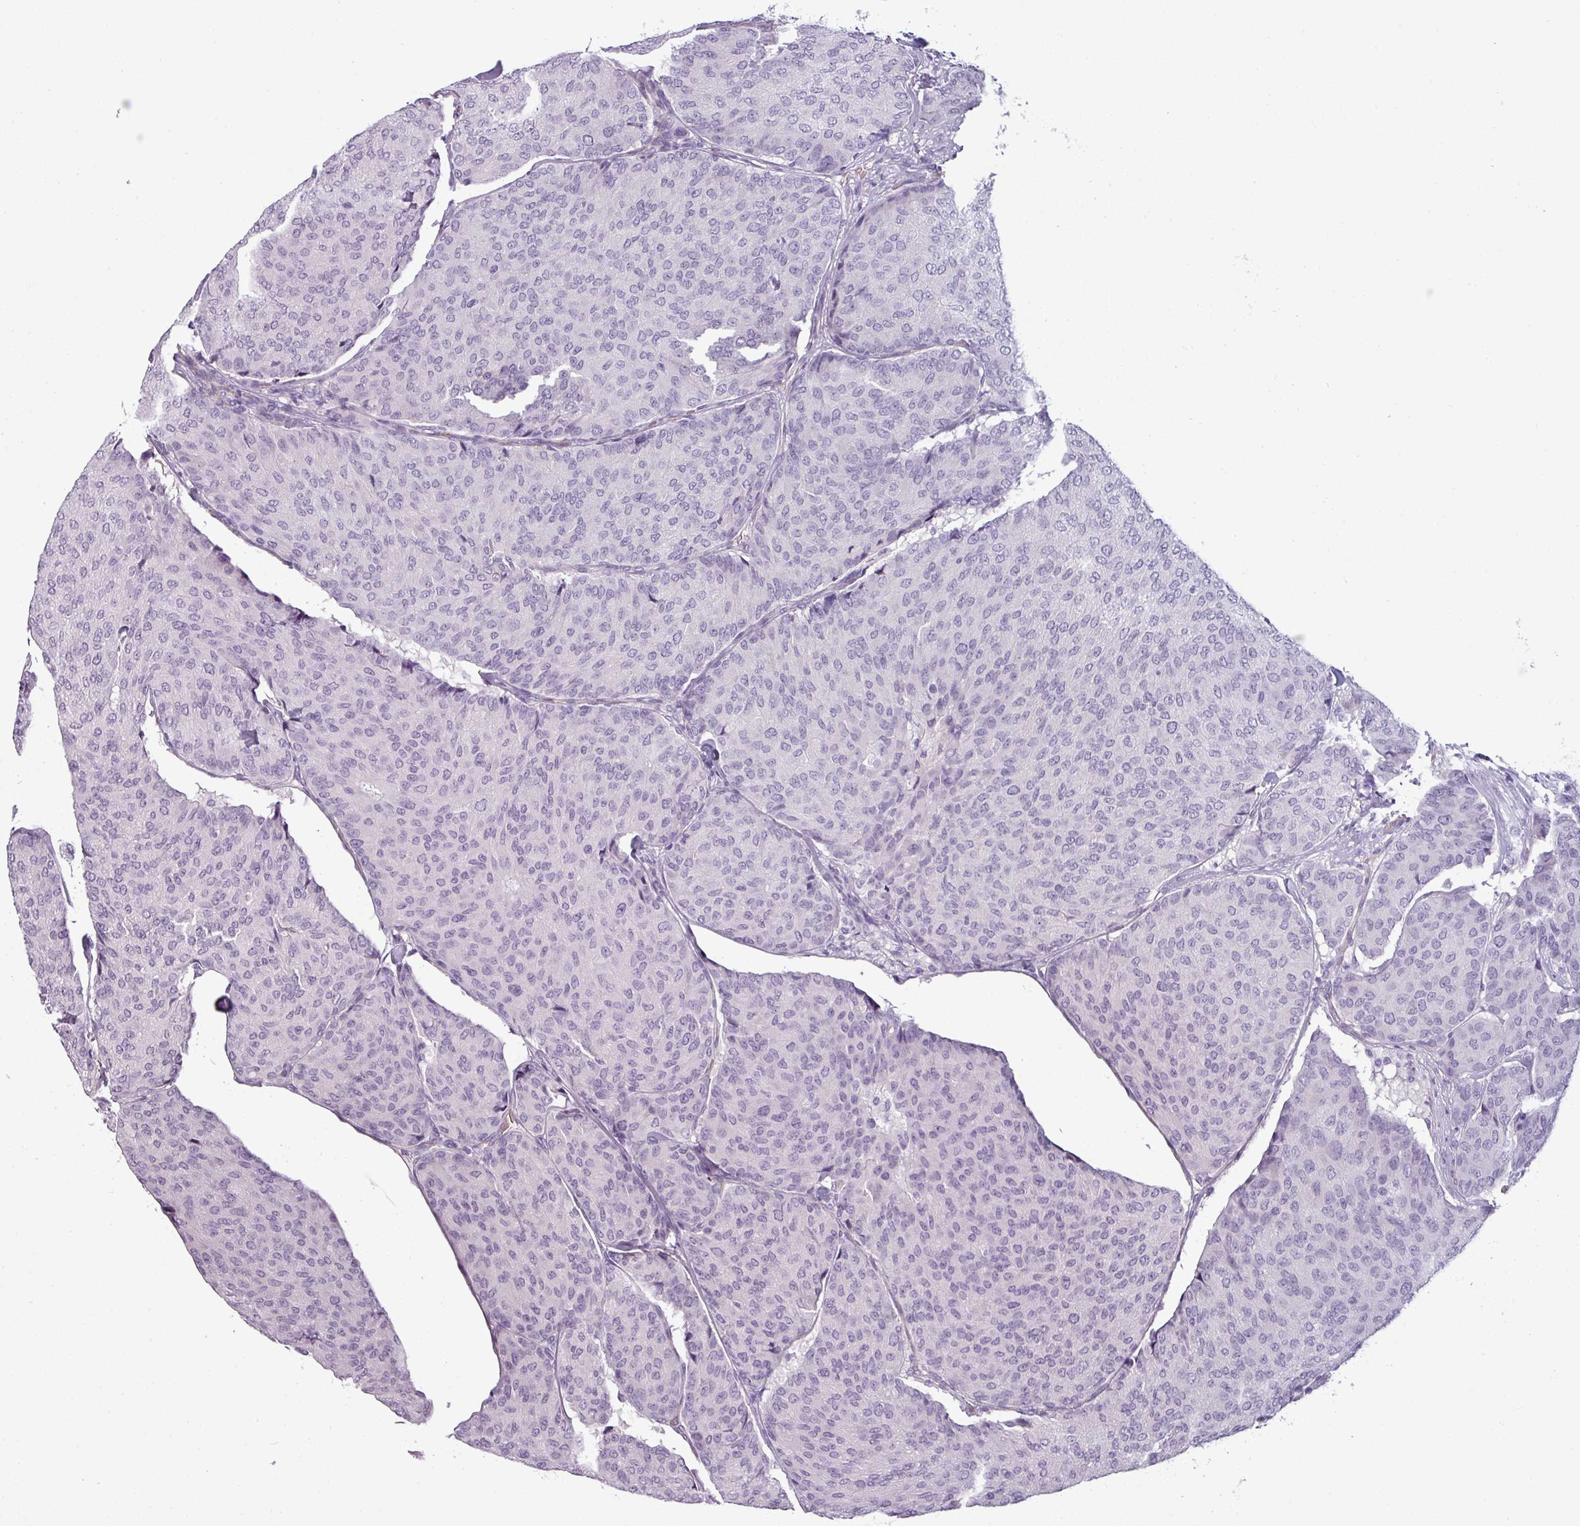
{"staining": {"intensity": "negative", "quantity": "none", "location": "none"}, "tissue": "breast cancer", "cell_type": "Tumor cells", "image_type": "cancer", "snomed": [{"axis": "morphology", "description": "Duct carcinoma"}, {"axis": "topography", "description": "Breast"}], "caption": "Tumor cells show no significant protein expression in breast cancer (infiltrating ductal carcinoma).", "gene": "AREL1", "patient": {"sex": "female", "age": 75}}